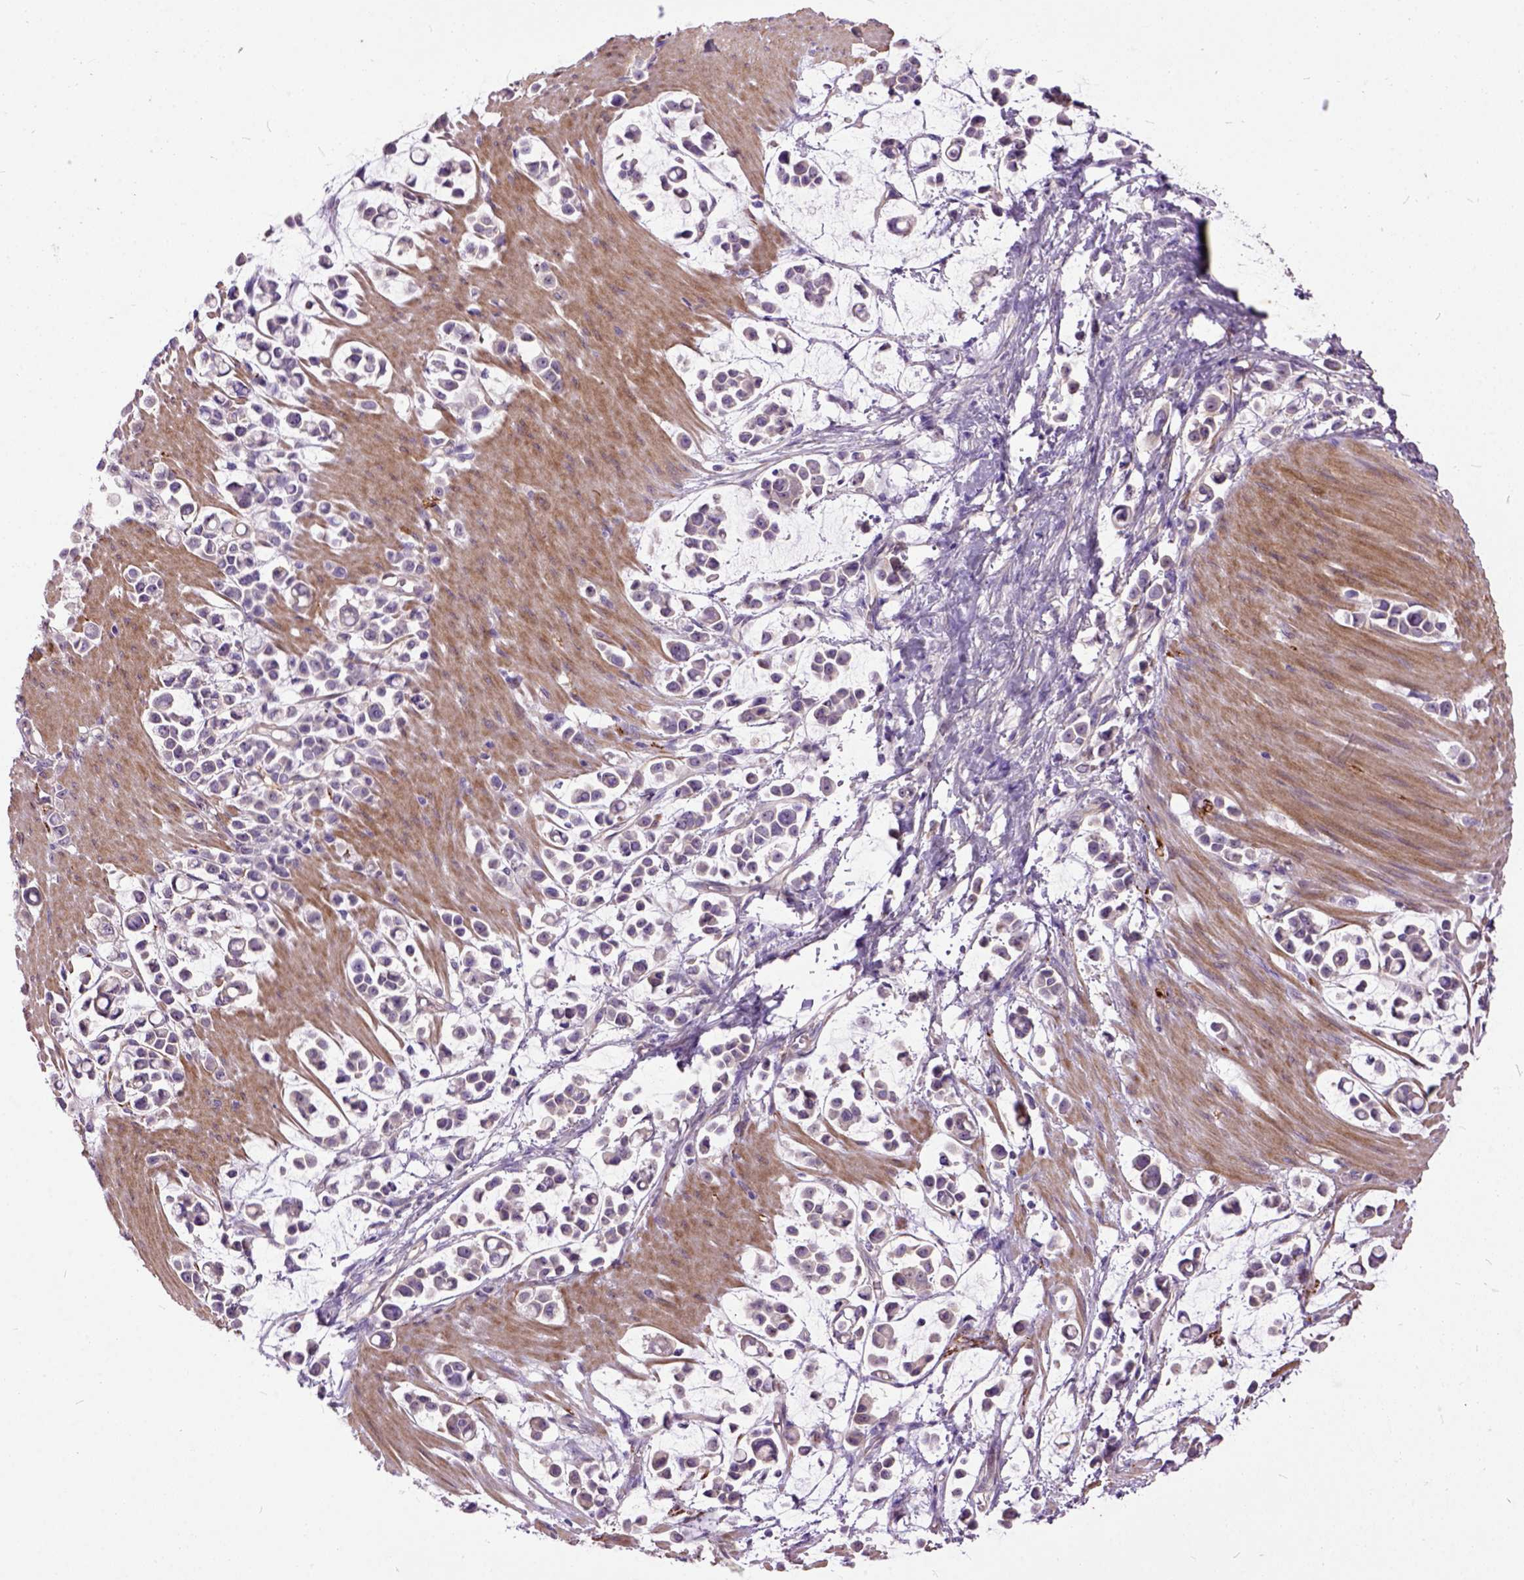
{"staining": {"intensity": "negative", "quantity": "none", "location": "none"}, "tissue": "stomach cancer", "cell_type": "Tumor cells", "image_type": "cancer", "snomed": [{"axis": "morphology", "description": "Adenocarcinoma, NOS"}, {"axis": "topography", "description": "Stomach"}], "caption": "There is no significant staining in tumor cells of stomach cancer (adenocarcinoma). (DAB immunohistochemistry, high magnification).", "gene": "MAPT", "patient": {"sex": "male", "age": 82}}